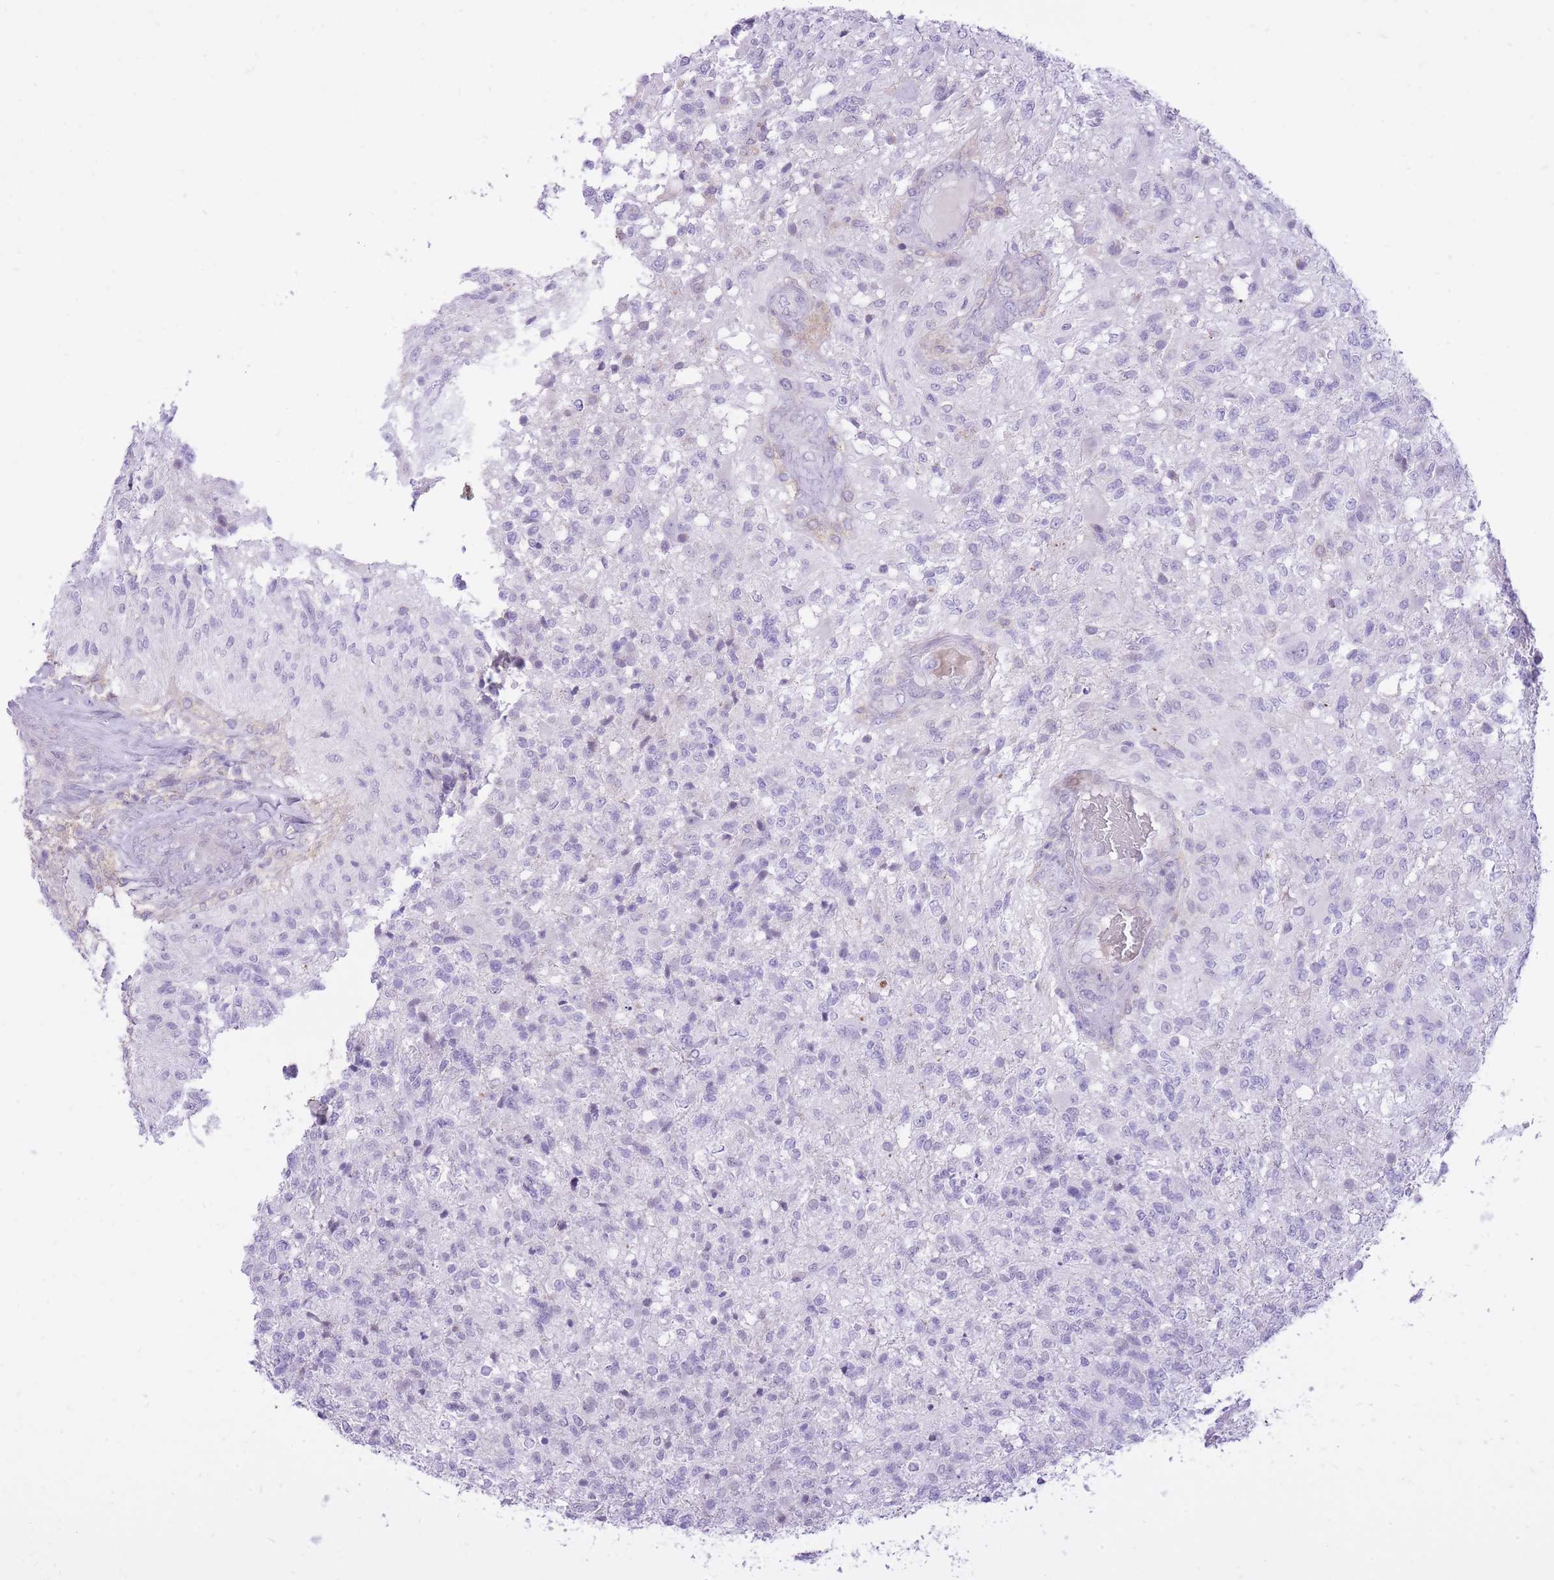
{"staining": {"intensity": "negative", "quantity": "none", "location": "none"}, "tissue": "glioma", "cell_type": "Tumor cells", "image_type": "cancer", "snomed": [{"axis": "morphology", "description": "Glioma, malignant, High grade"}, {"axis": "topography", "description": "Brain"}], "caption": "Immunohistochemistry (IHC) of malignant glioma (high-grade) displays no expression in tumor cells. (IHC, brightfield microscopy, high magnification).", "gene": "DENND2D", "patient": {"sex": "male", "age": 56}}